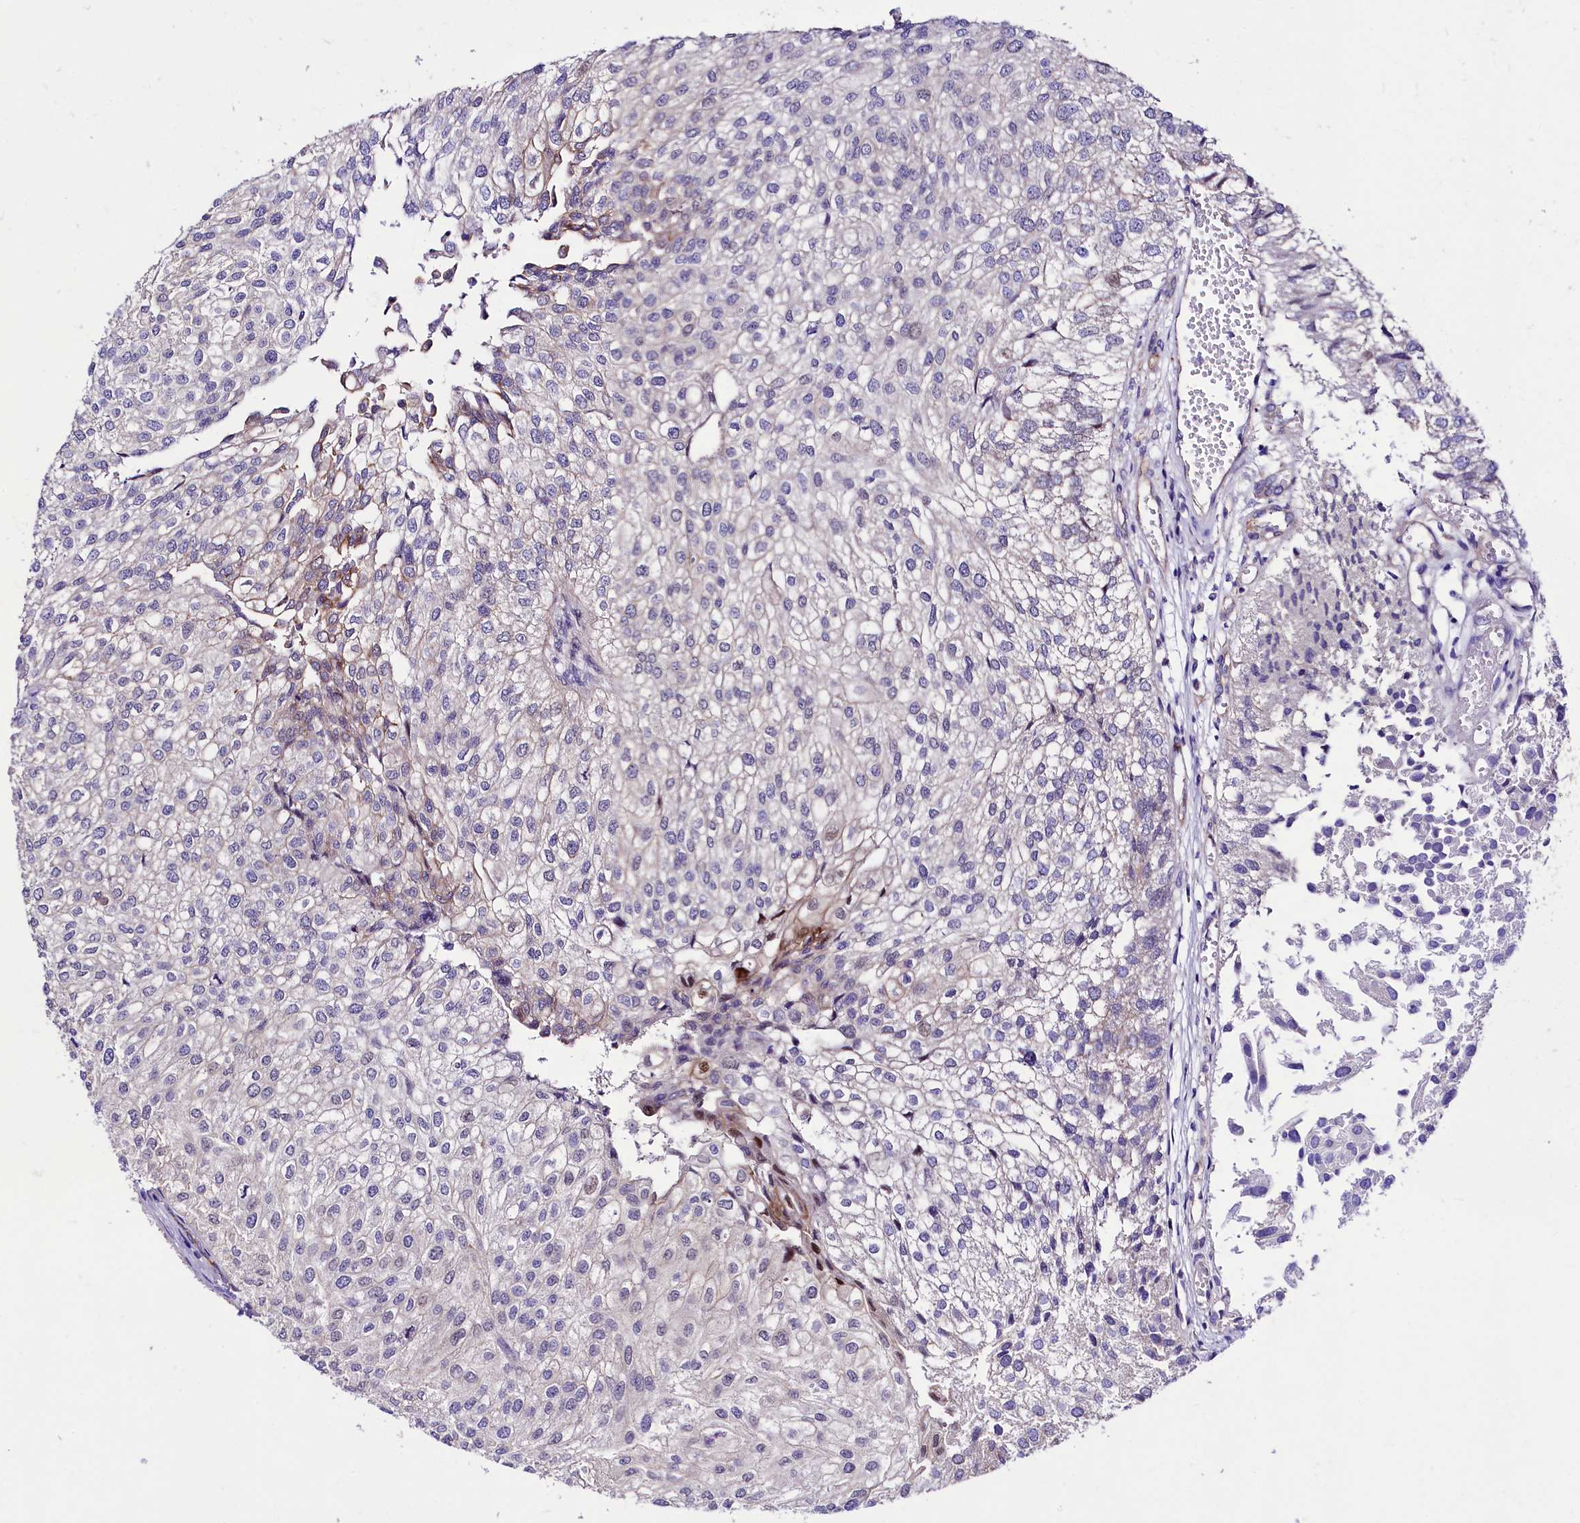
{"staining": {"intensity": "negative", "quantity": "none", "location": "none"}, "tissue": "urothelial cancer", "cell_type": "Tumor cells", "image_type": "cancer", "snomed": [{"axis": "morphology", "description": "Urothelial carcinoma, Low grade"}, {"axis": "topography", "description": "Urinary bladder"}], "caption": "This photomicrograph is of urothelial carcinoma (low-grade) stained with IHC to label a protein in brown with the nuclei are counter-stained blue. There is no positivity in tumor cells.", "gene": "SLF1", "patient": {"sex": "female", "age": 89}}